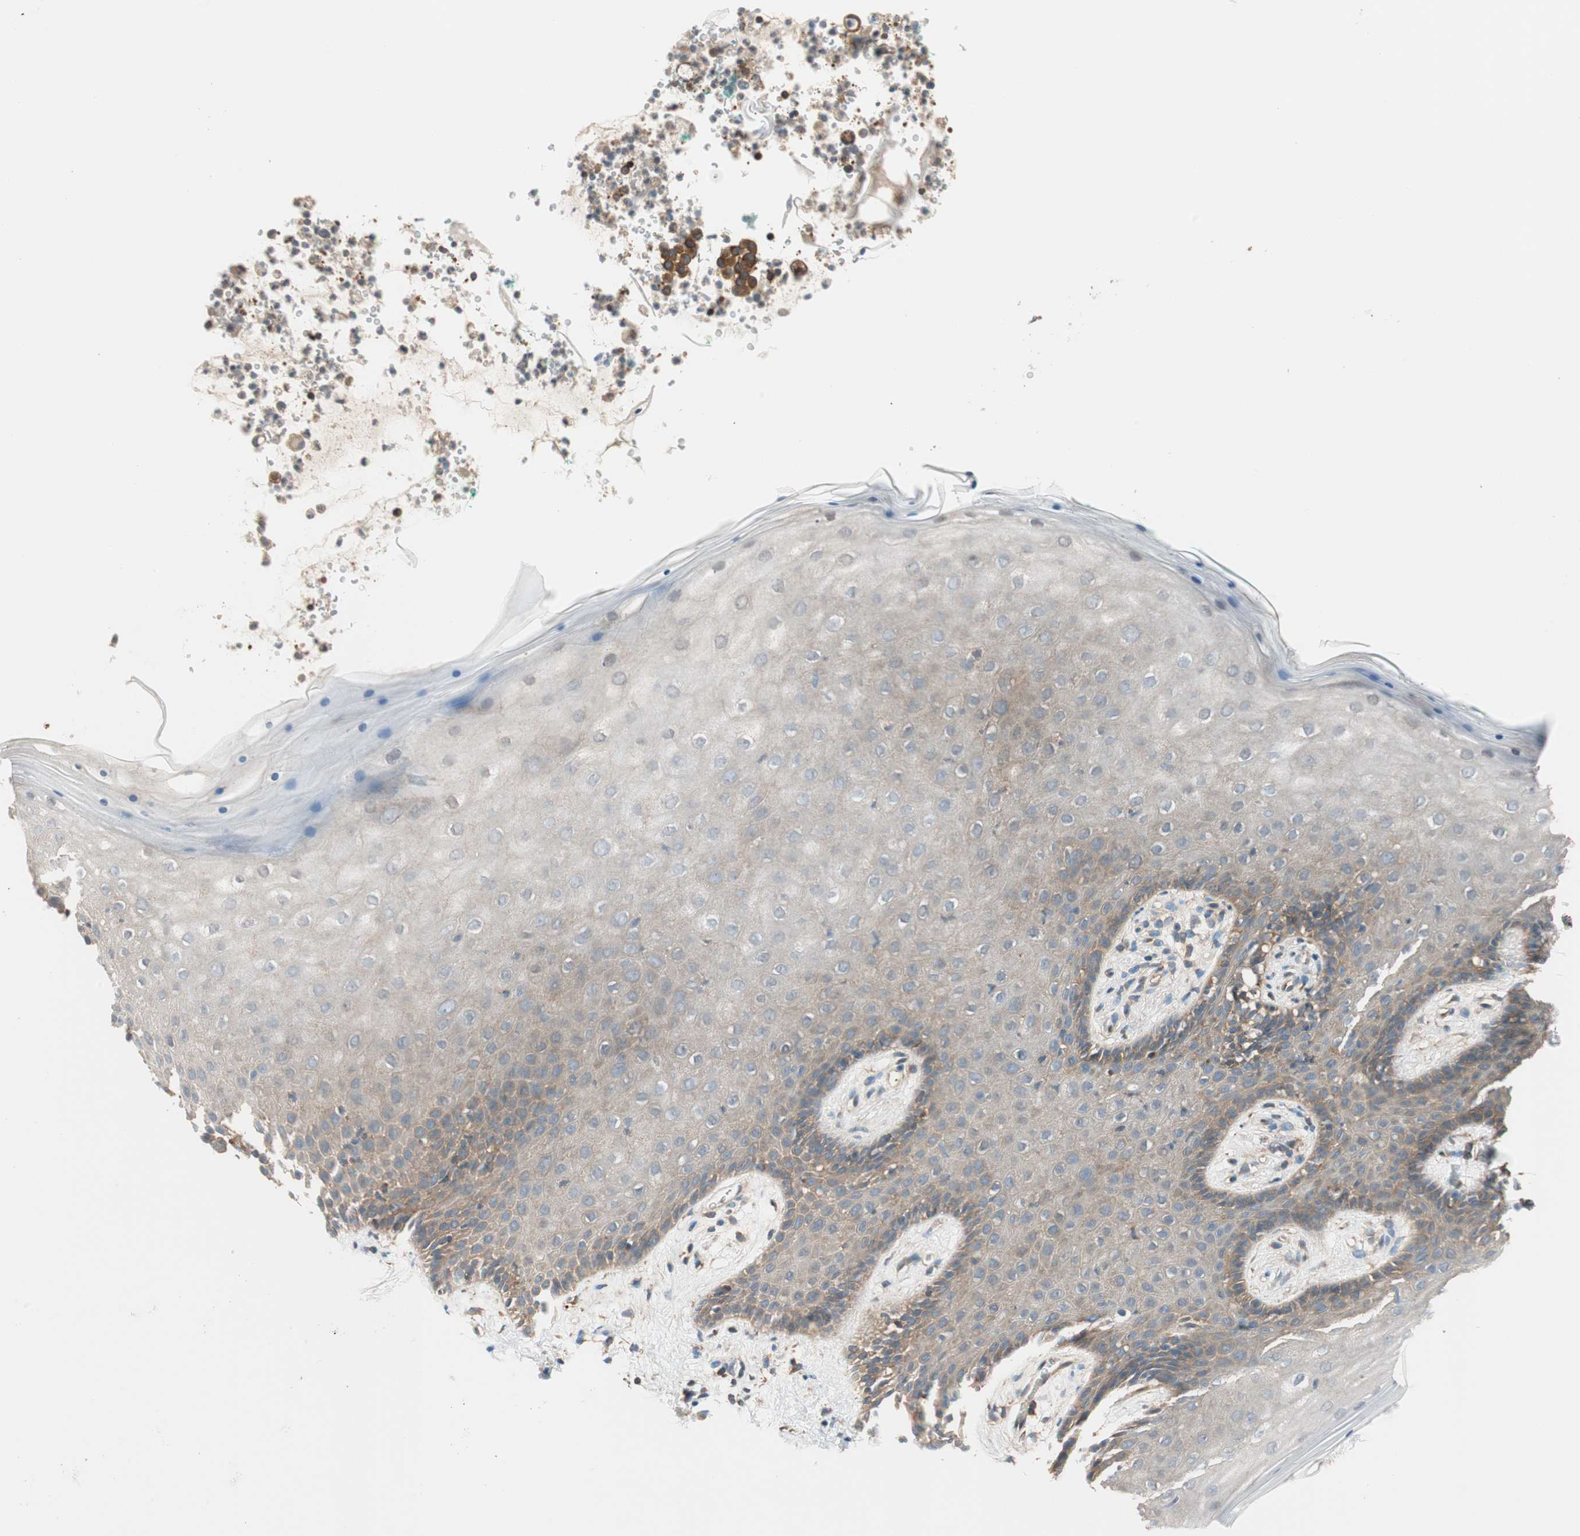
{"staining": {"intensity": "moderate", "quantity": "25%-75%", "location": "cytoplasmic/membranous"}, "tissue": "vagina", "cell_type": "Squamous epithelial cells", "image_type": "normal", "snomed": [{"axis": "morphology", "description": "Normal tissue, NOS"}, {"axis": "topography", "description": "Vagina"}], "caption": "High-magnification brightfield microscopy of unremarkable vagina stained with DAB (brown) and counterstained with hematoxylin (blue). squamous epithelial cells exhibit moderate cytoplasmic/membranous staining is identified in about25%-75% of cells. (Brightfield microscopy of DAB IHC at high magnification).", "gene": "WASL", "patient": {"sex": "female", "age": 44}}